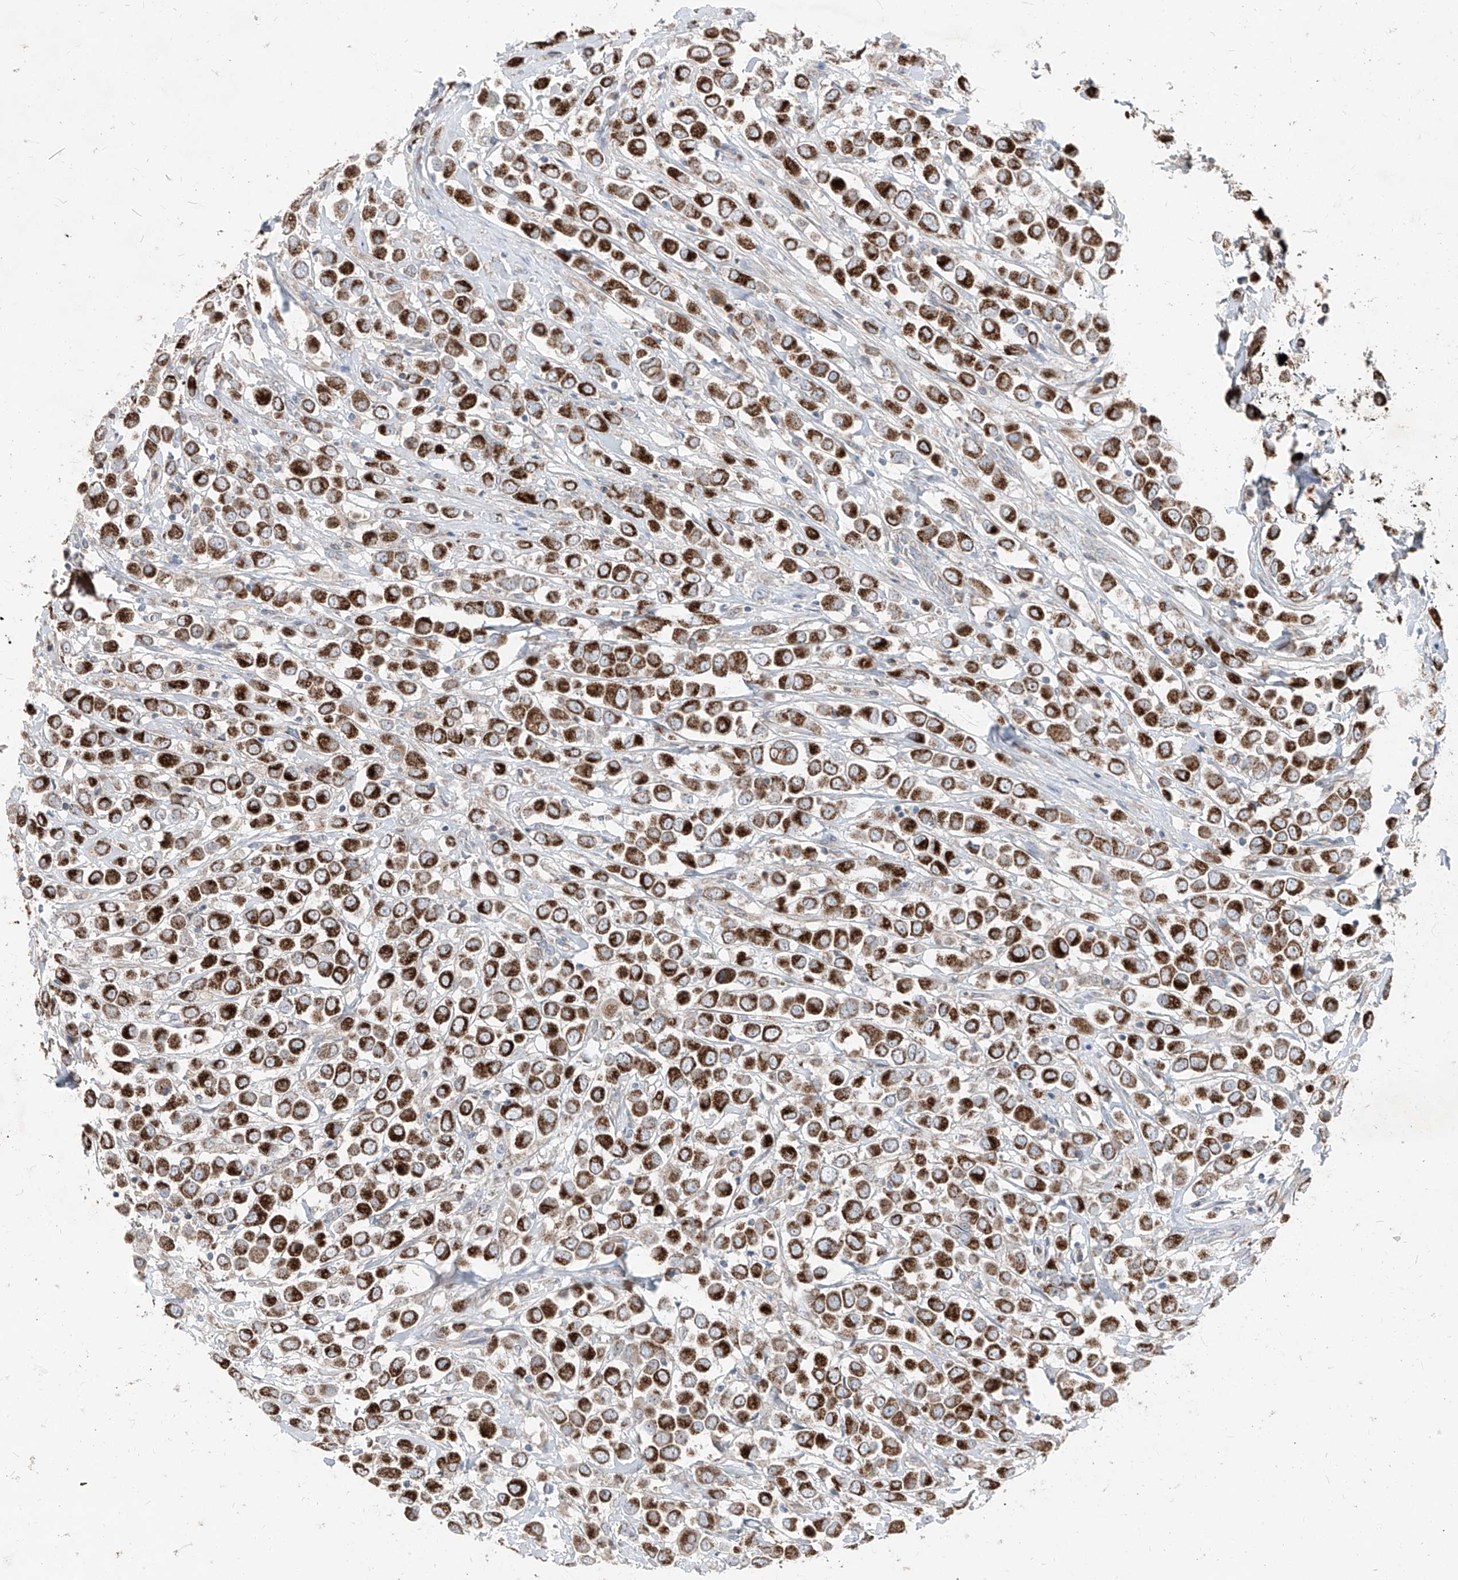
{"staining": {"intensity": "strong", "quantity": ">75%", "location": "cytoplasmic/membranous"}, "tissue": "breast cancer", "cell_type": "Tumor cells", "image_type": "cancer", "snomed": [{"axis": "morphology", "description": "Duct carcinoma"}, {"axis": "topography", "description": "Breast"}], "caption": "Tumor cells show high levels of strong cytoplasmic/membranous positivity in approximately >75% of cells in human breast infiltrating ductal carcinoma.", "gene": "ABCD3", "patient": {"sex": "female", "age": 61}}